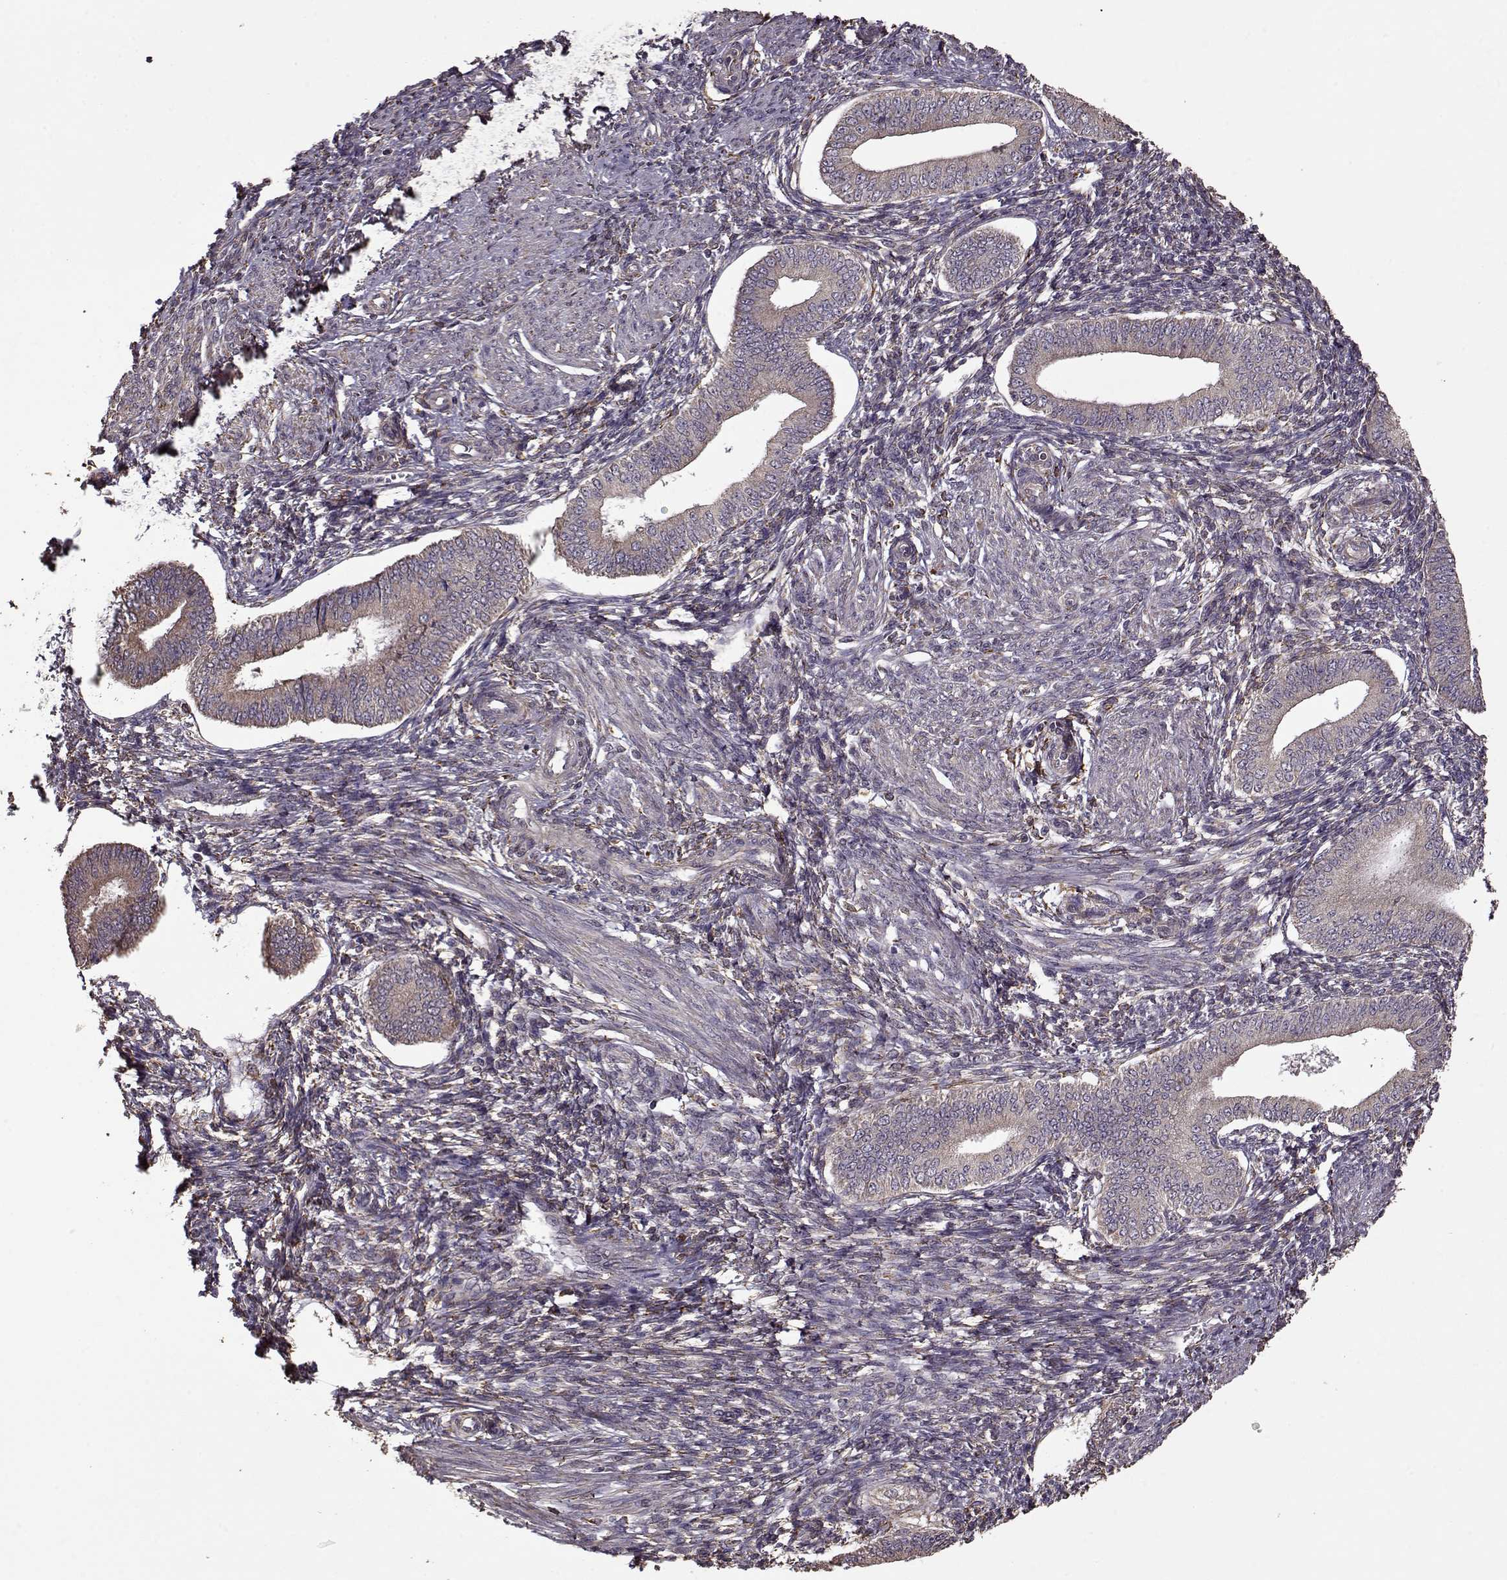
{"staining": {"intensity": "strong", "quantity": "25%-75%", "location": "cytoplasmic/membranous"}, "tissue": "endometrium", "cell_type": "Cells in endometrial stroma", "image_type": "normal", "snomed": [{"axis": "morphology", "description": "Normal tissue, NOS"}, {"axis": "topography", "description": "Endometrium"}], "caption": "A high-resolution photomicrograph shows immunohistochemistry (IHC) staining of unremarkable endometrium, which exhibits strong cytoplasmic/membranous staining in approximately 25%-75% of cells in endometrial stroma. (Stains: DAB in brown, nuclei in blue, Microscopy: brightfield microscopy at high magnification).", "gene": "IMMP1L", "patient": {"sex": "female", "age": 42}}